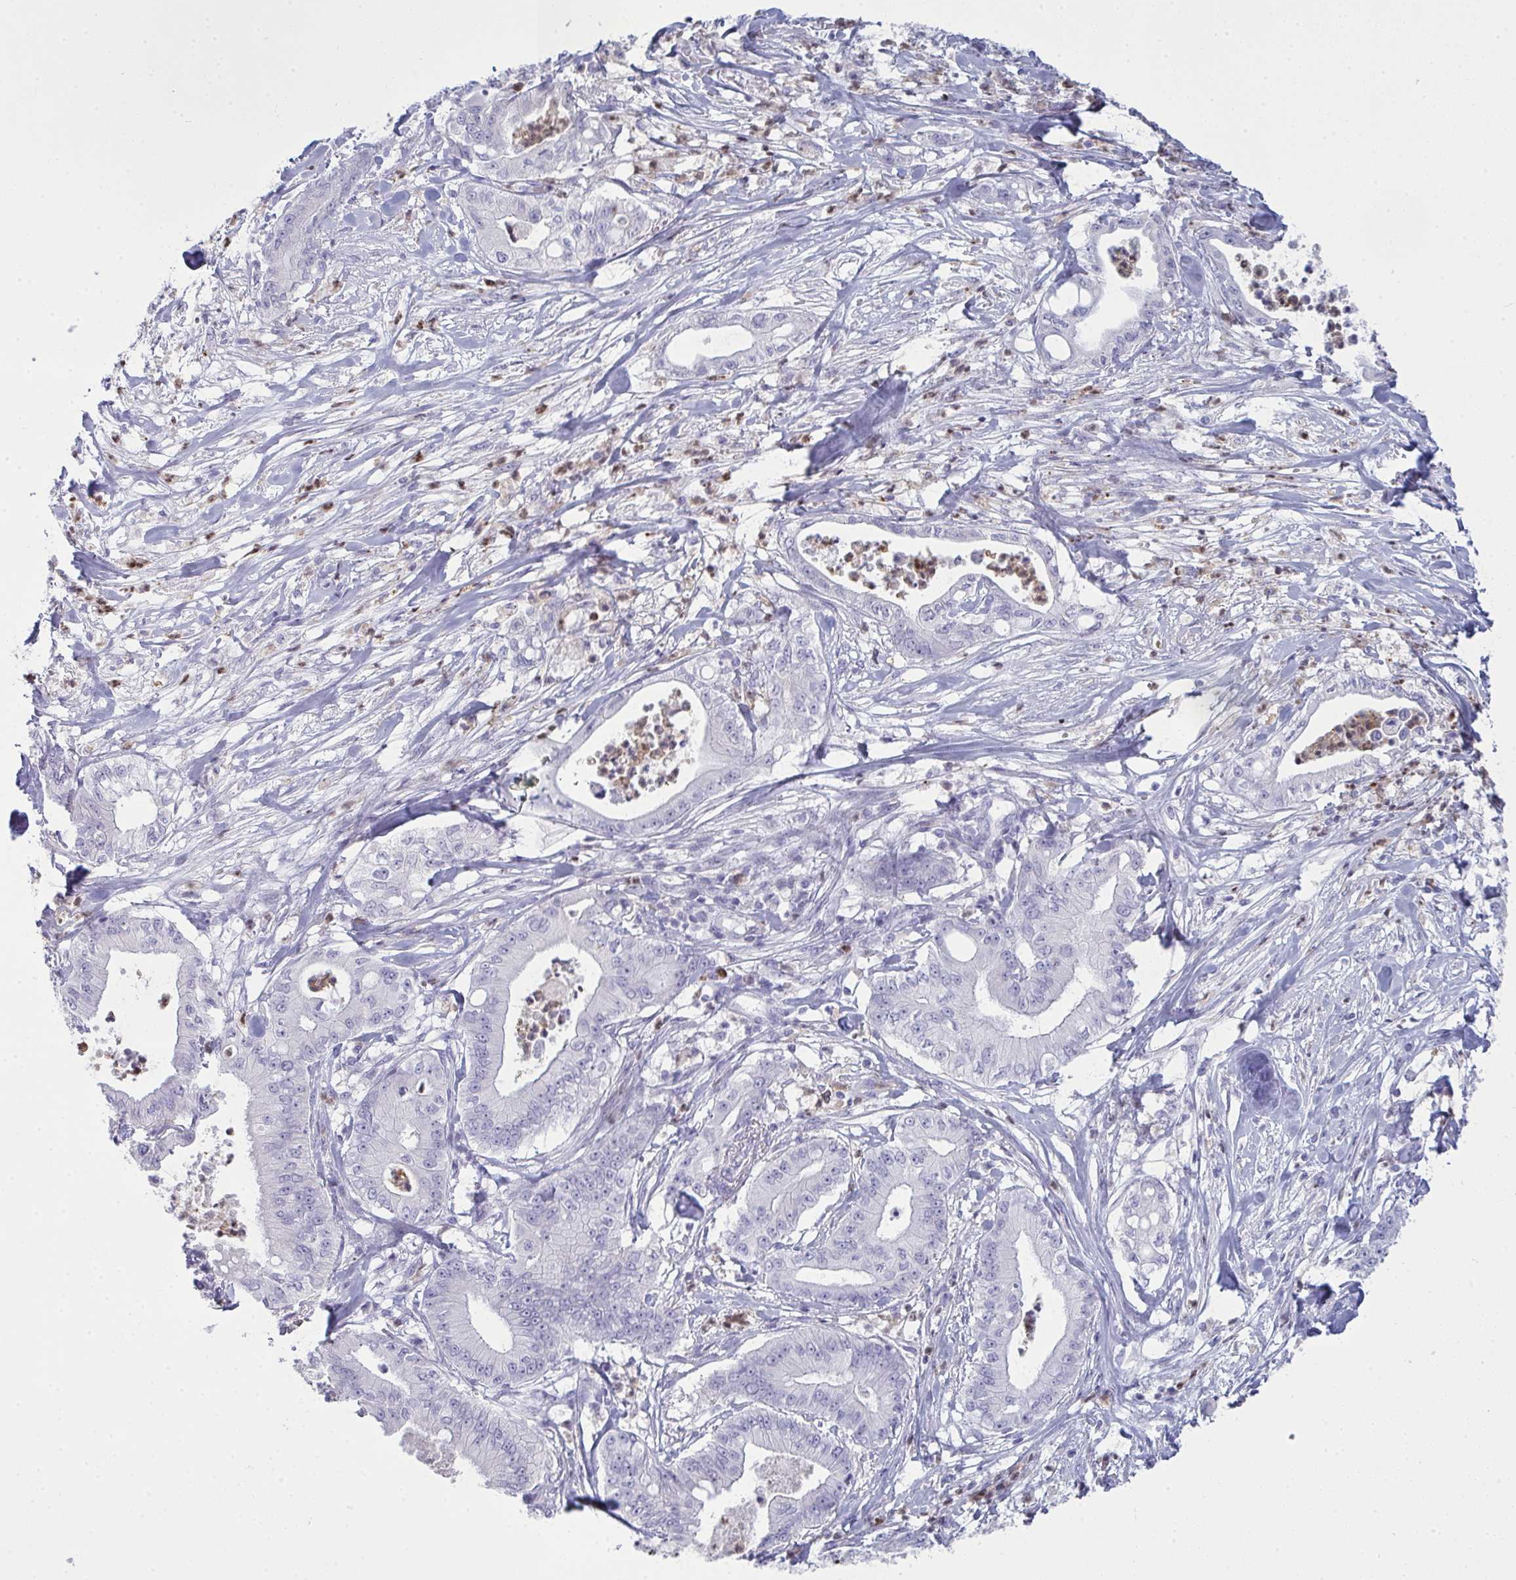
{"staining": {"intensity": "negative", "quantity": "none", "location": "none"}, "tissue": "pancreatic cancer", "cell_type": "Tumor cells", "image_type": "cancer", "snomed": [{"axis": "morphology", "description": "Adenocarcinoma, NOS"}, {"axis": "topography", "description": "Pancreas"}], "caption": "An immunohistochemistry (IHC) photomicrograph of pancreatic cancer is shown. There is no staining in tumor cells of pancreatic cancer.", "gene": "SERPINB10", "patient": {"sex": "male", "age": 71}}